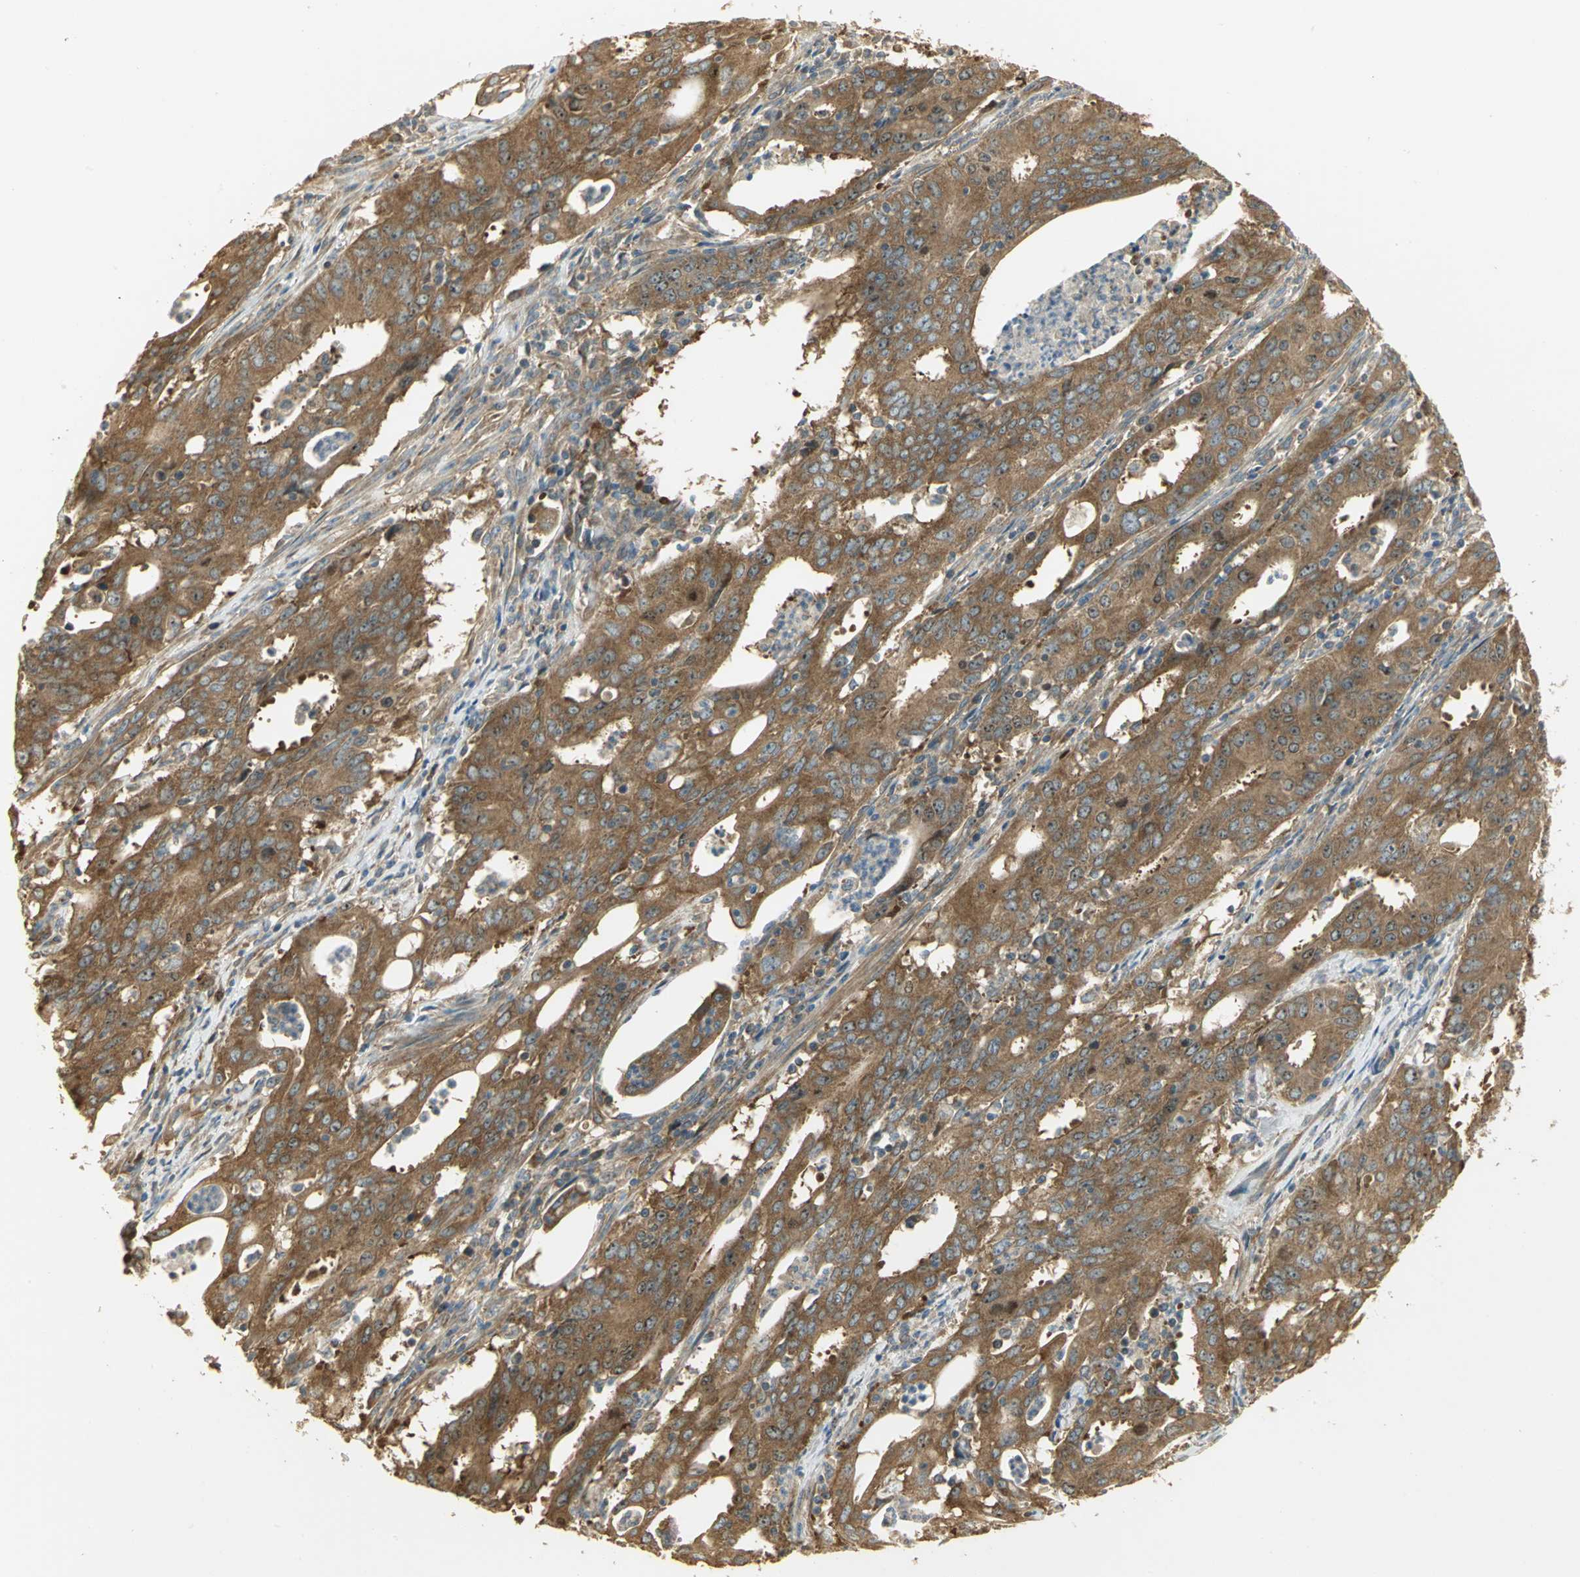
{"staining": {"intensity": "moderate", "quantity": ">75%", "location": "cytoplasmic/membranous"}, "tissue": "cervical cancer", "cell_type": "Tumor cells", "image_type": "cancer", "snomed": [{"axis": "morphology", "description": "Adenocarcinoma, NOS"}, {"axis": "topography", "description": "Cervix"}], "caption": "Human cervical cancer (adenocarcinoma) stained with a protein marker demonstrates moderate staining in tumor cells.", "gene": "RARS1", "patient": {"sex": "female", "age": 44}}